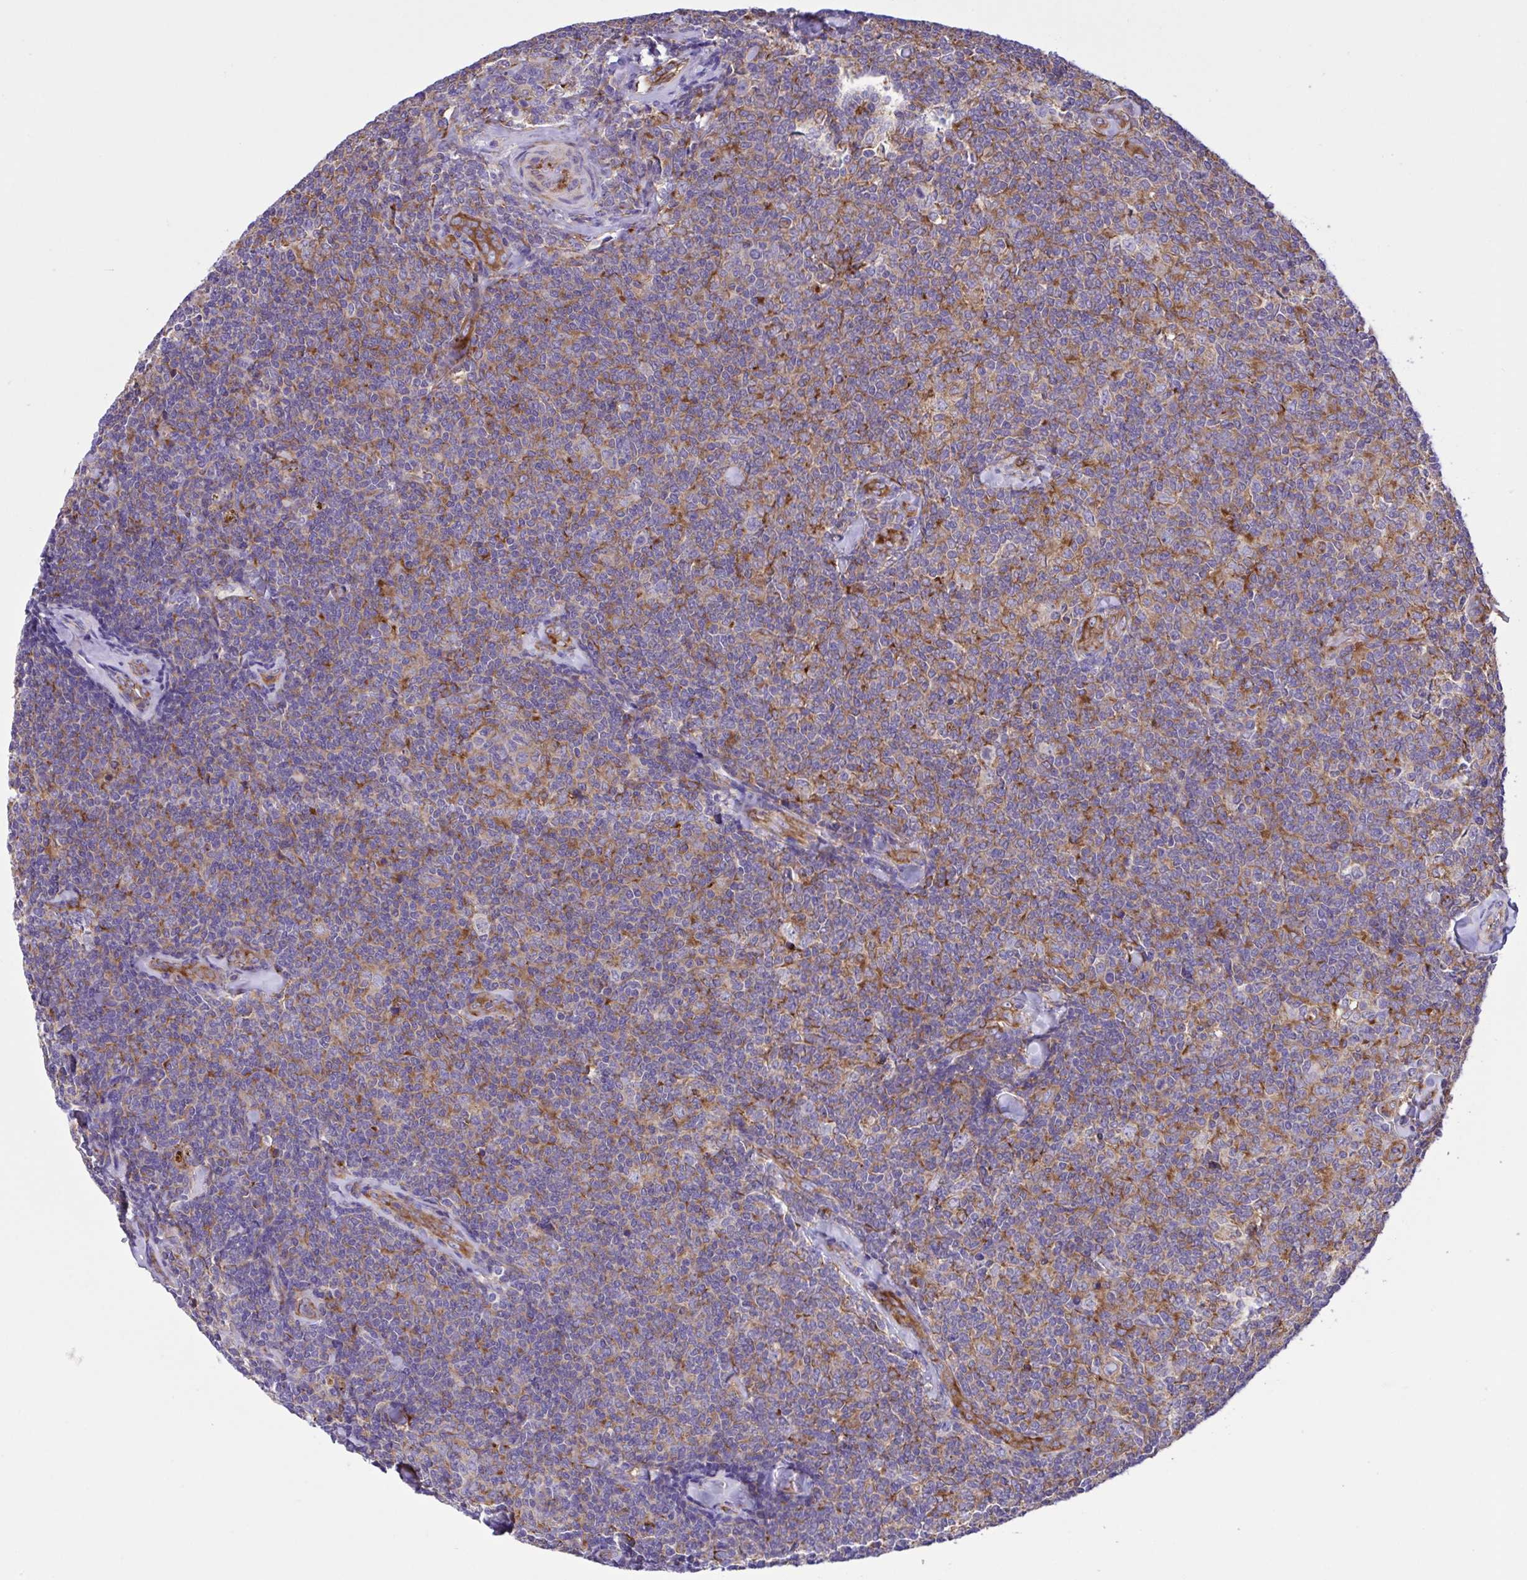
{"staining": {"intensity": "moderate", "quantity": "25%-75%", "location": "cytoplasmic/membranous"}, "tissue": "lymphoma", "cell_type": "Tumor cells", "image_type": "cancer", "snomed": [{"axis": "morphology", "description": "Malignant lymphoma, non-Hodgkin's type, Low grade"}, {"axis": "topography", "description": "Lymph node"}], "caption": "Low-grade malignant lymphoma, non-Hodgkin's type stained for a protein (brown) shows moderate cytoplasmic/membranous positive expression in about 25%-75% of tumor cells.", "gene": "OR51M1", "patient": {"sex": "female", "age": 56}}